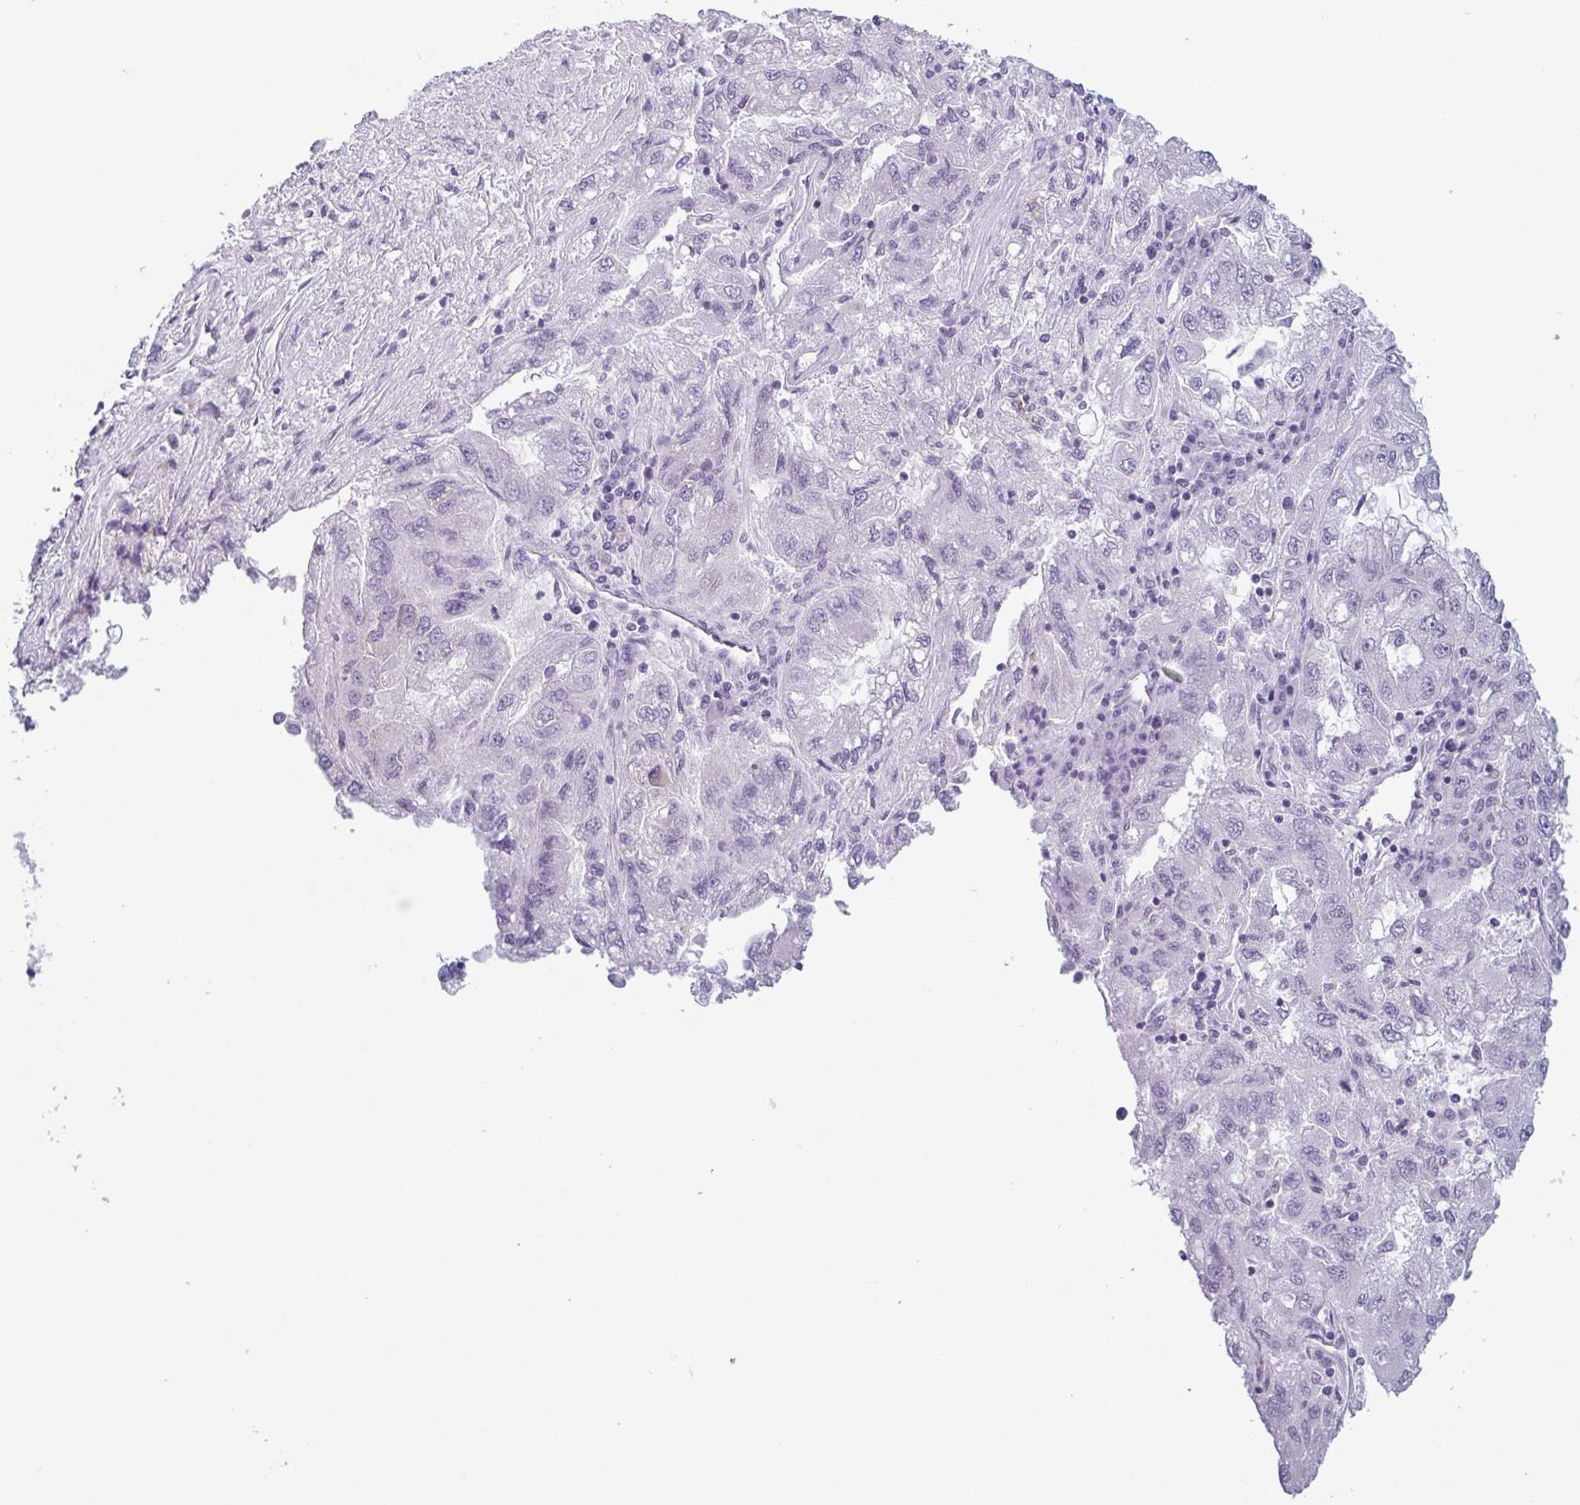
{"staining": {"intensity": "negative", "quantity": "none", "location": "none"}, "tissue": "lung cancer", "cell_type": "Tumor cells", "image_type": "cancer", "snomed": [{"axis": "morphology", "description": "Adenocarcinoma, NOS"}, {"axis": "morphology", "description": "Adenocarcinoma primary or metastatic"}, {"axis": "topography", "description": "Lung"}], "caption": "DAB (3,3'-diaminobenzidine) immunohistochemical staining of adenocarcinoma primary or metastatic (lung) reveals no significant positivity in tumor cells.", "gene": "KRT78", "patient": {"sex": "male", "age": 74}}